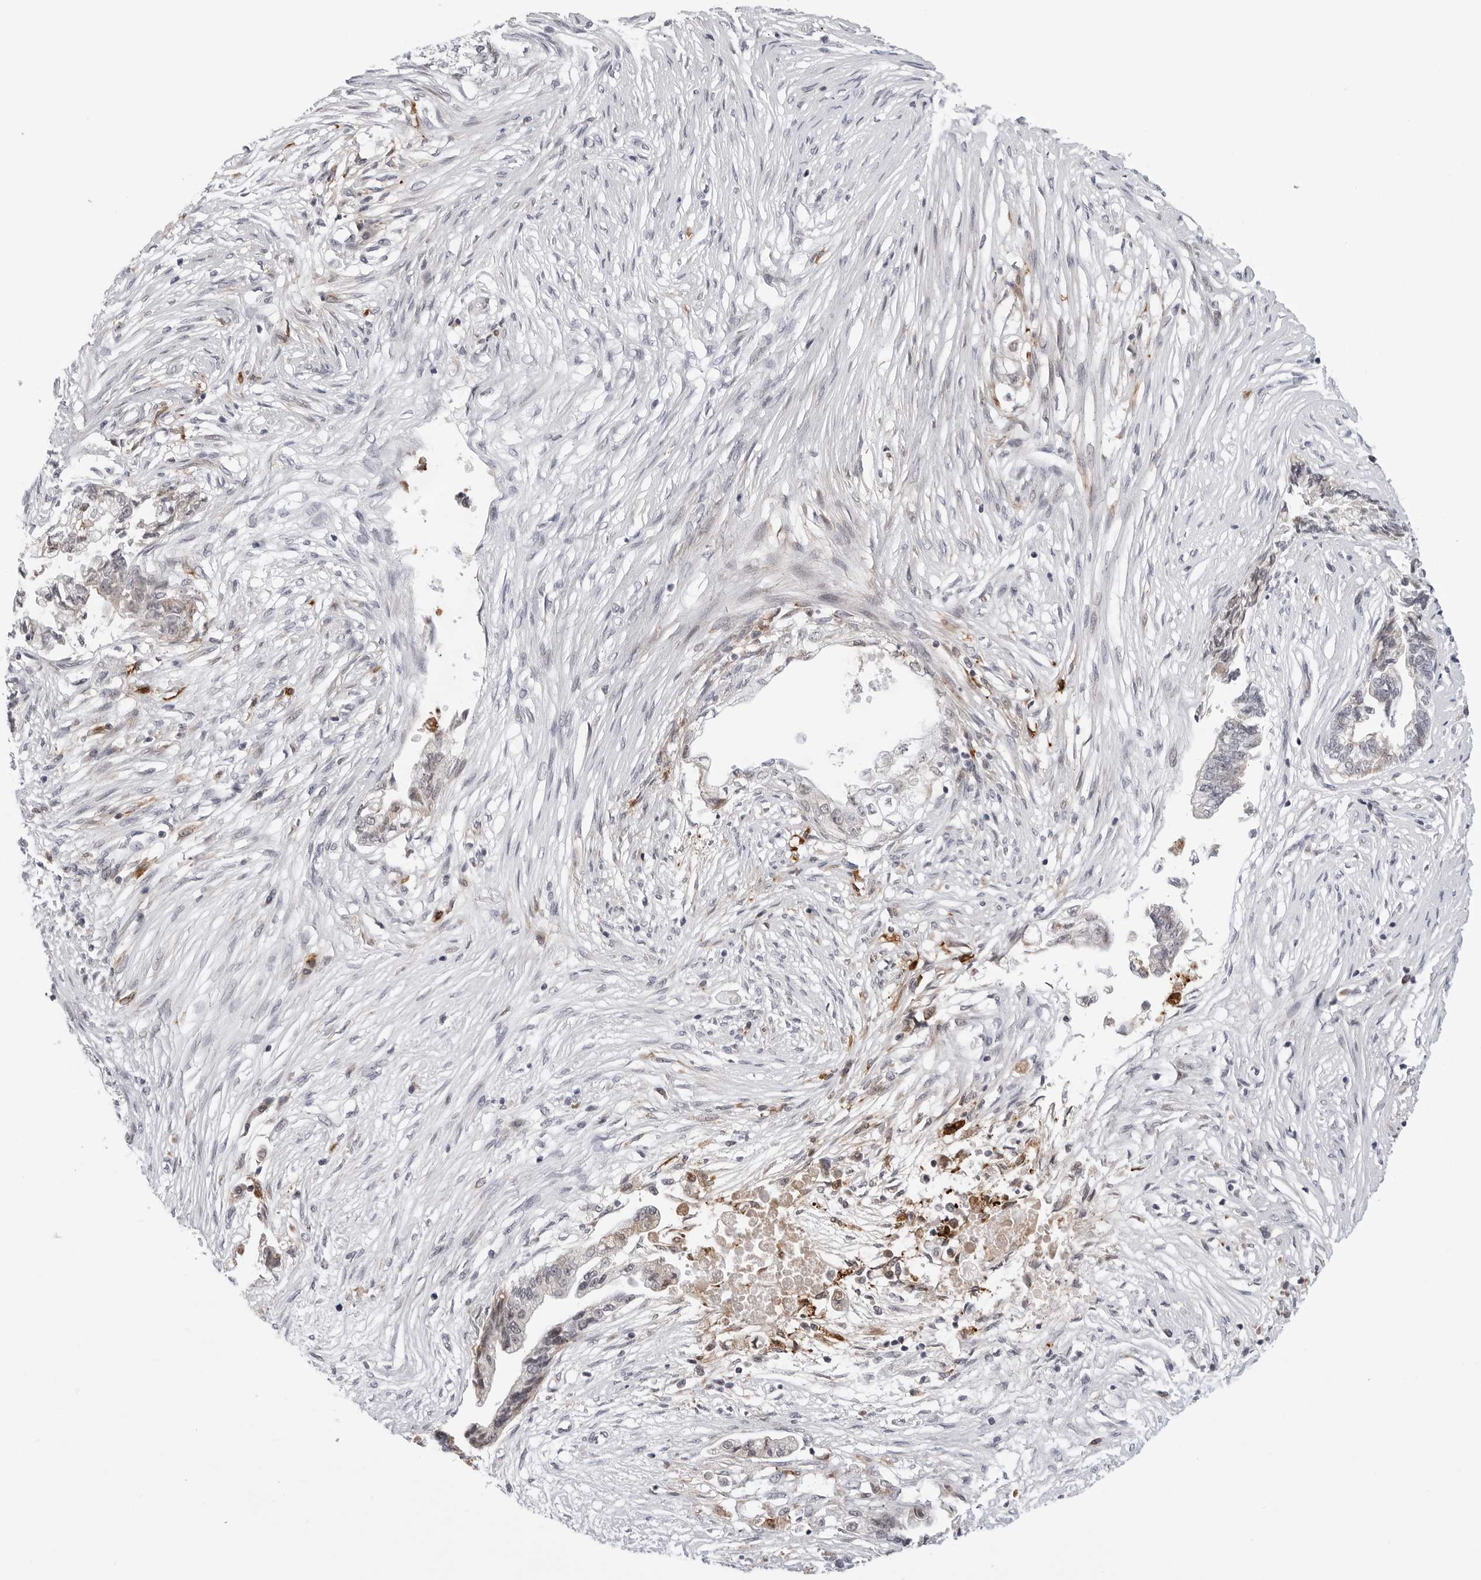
{"staining": {"intensity": "negative", "quantity": "none", "location": "none"}, "tissue": "pancreatic cancer", "cell_type": "Tumor cells", "image_type": "cancer", "snomed": [{"axis": "morphology", "description": "Adenocarcinoma, NOS"}, {"axis": "topography", "description": "Pancreas"}], "caption": "Tumor cells are negative for protein expression in human pancreatic cancer. Brightfield microscopy of immunohistochemistry (IHC) stained with DAB (3,3'-diaminobenzidine) (brown) and hematoxylin (blue), captured at high magnification.", "gene": "CDK20", "patient": {"sex": "male", "age": 72}}